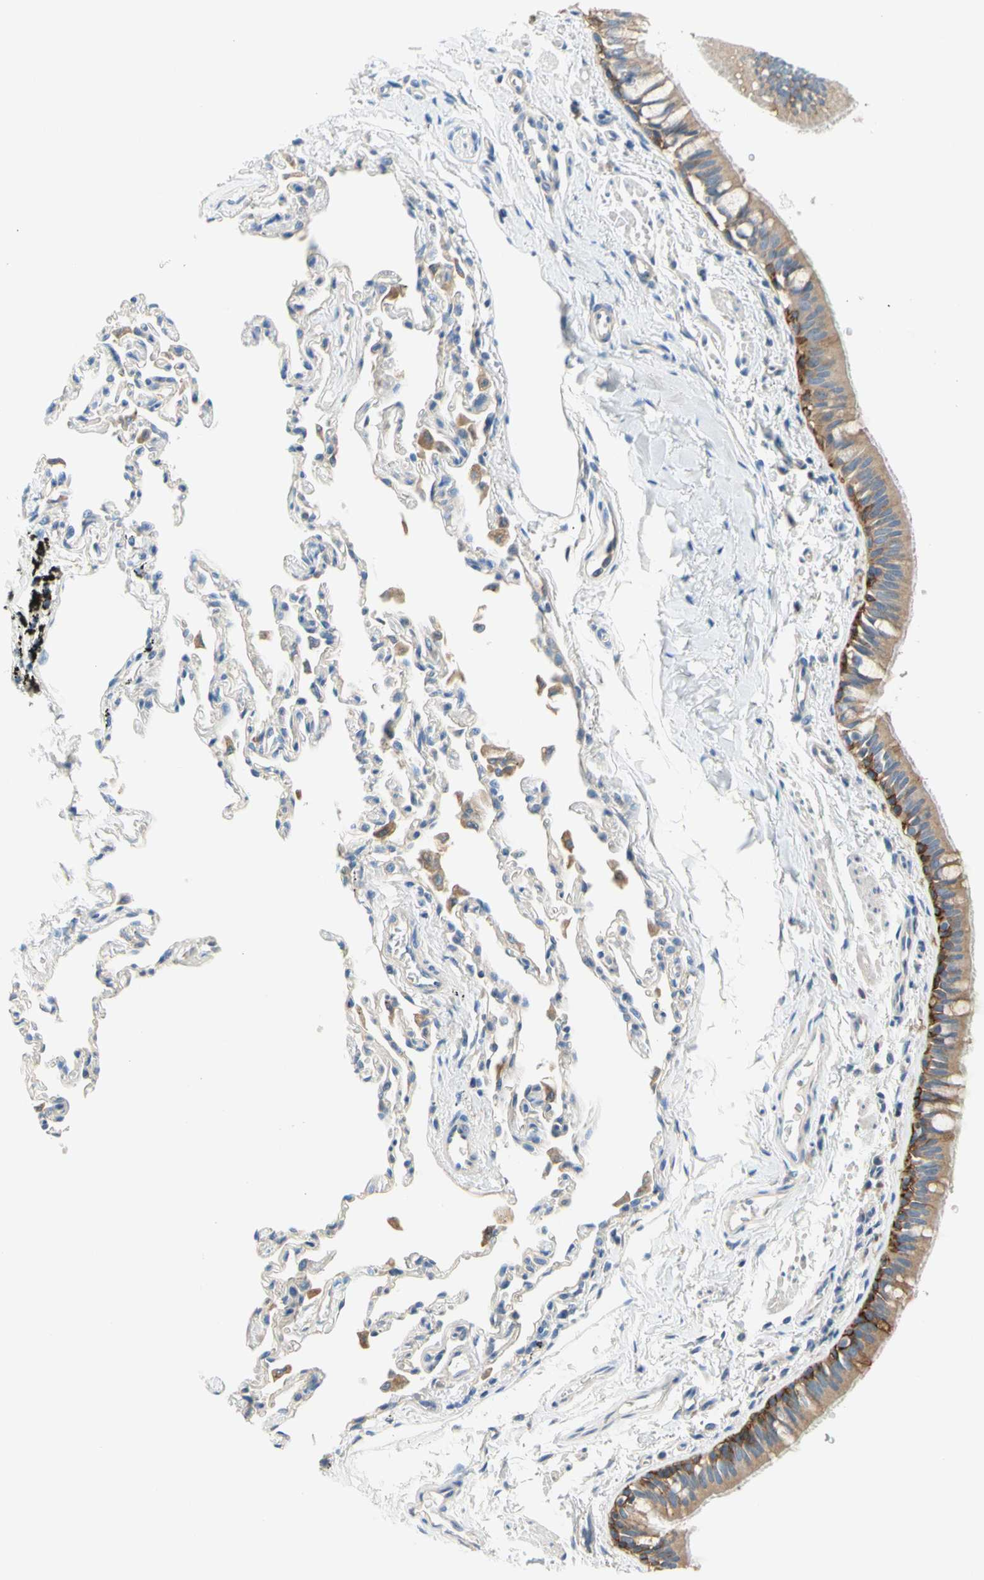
{"staining": {"intensity": "moderate", "quantity": ">75%", "location": "none"}, "tissue": "bronchus", "cell_type": "Respiratory epithelial cells", "image_type": "normal", "snomed": [{"axis": "morphology", "description": "Normal tissue, NOS"}, {"axis": "topography", "description": "Bronchus"}, {"axis": "topography", "description": "Lung"}], "caption": "Immunohistochemistry (IHC) micrograph of normal bronchus stained for a protein (brown), which reveals medium levels of moderate None positivity in about >75% of respiratory epithelial cells.", "gene": "F3", "patient": {"sex": "male", "age": 64}}